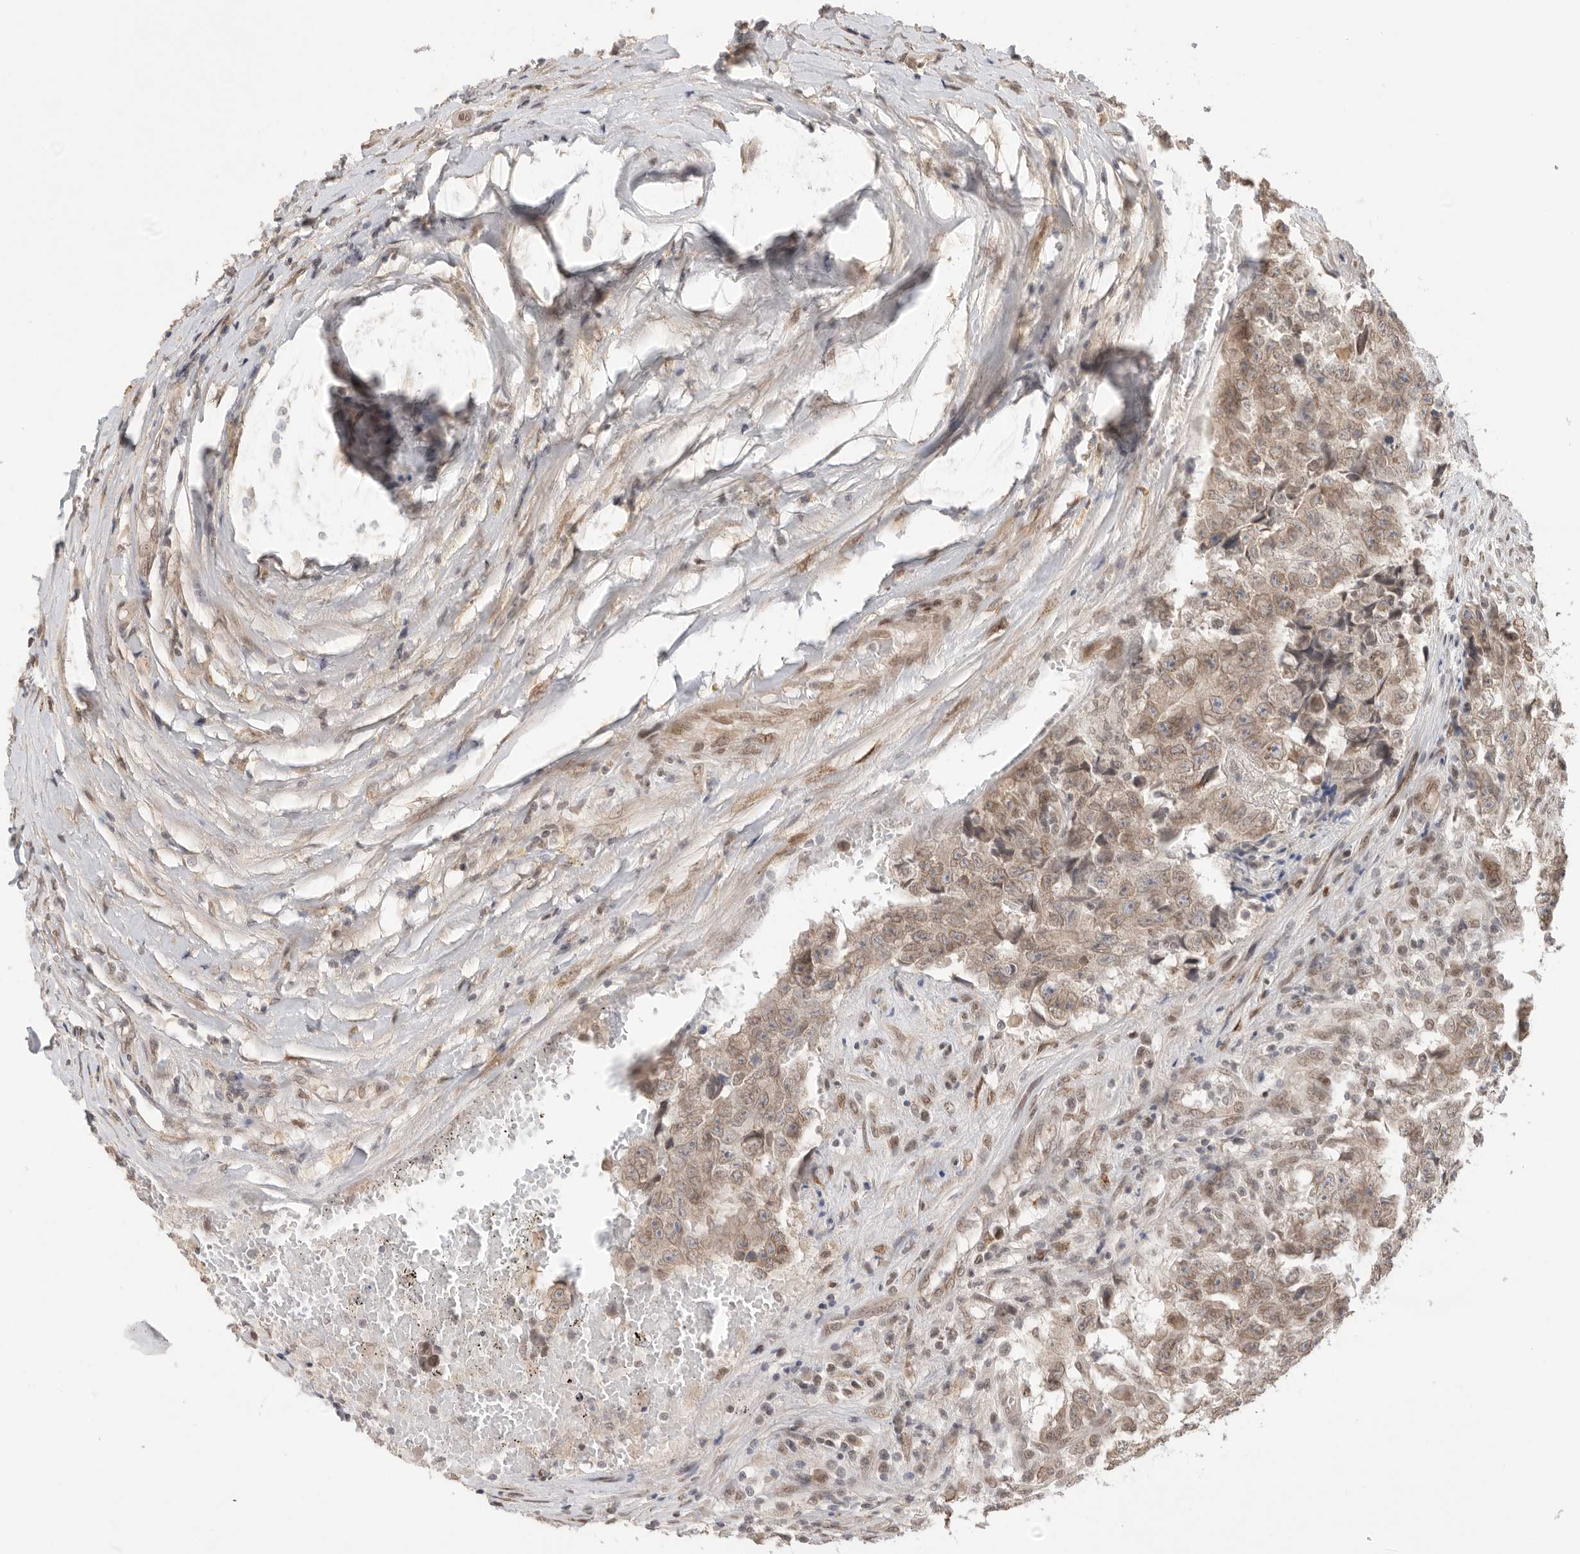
{"staining": {"intensity": "weak", "quantity": "25%-75%", "location": "cytoplasmic/membranous"}, "tissue": "testis cancer", "cell_type": "Tumor cells", "image_type": "cancer", "snomed": [{"axis": "morphology", "description": "Carcinoma, Embryonal, NOS"}, {"axis": "topography", "description": "Testis"}], "caption": "IHC micrograph of human testis cancer (embryonal carcinoma) stained for a protein (brown), which reveals low levels of weak cytoplasmic/membranous positivity in approximately 25%-75% of tumor cells.", "gene": "LEMD3", "patient": {"sex": "male", "age": 25}}